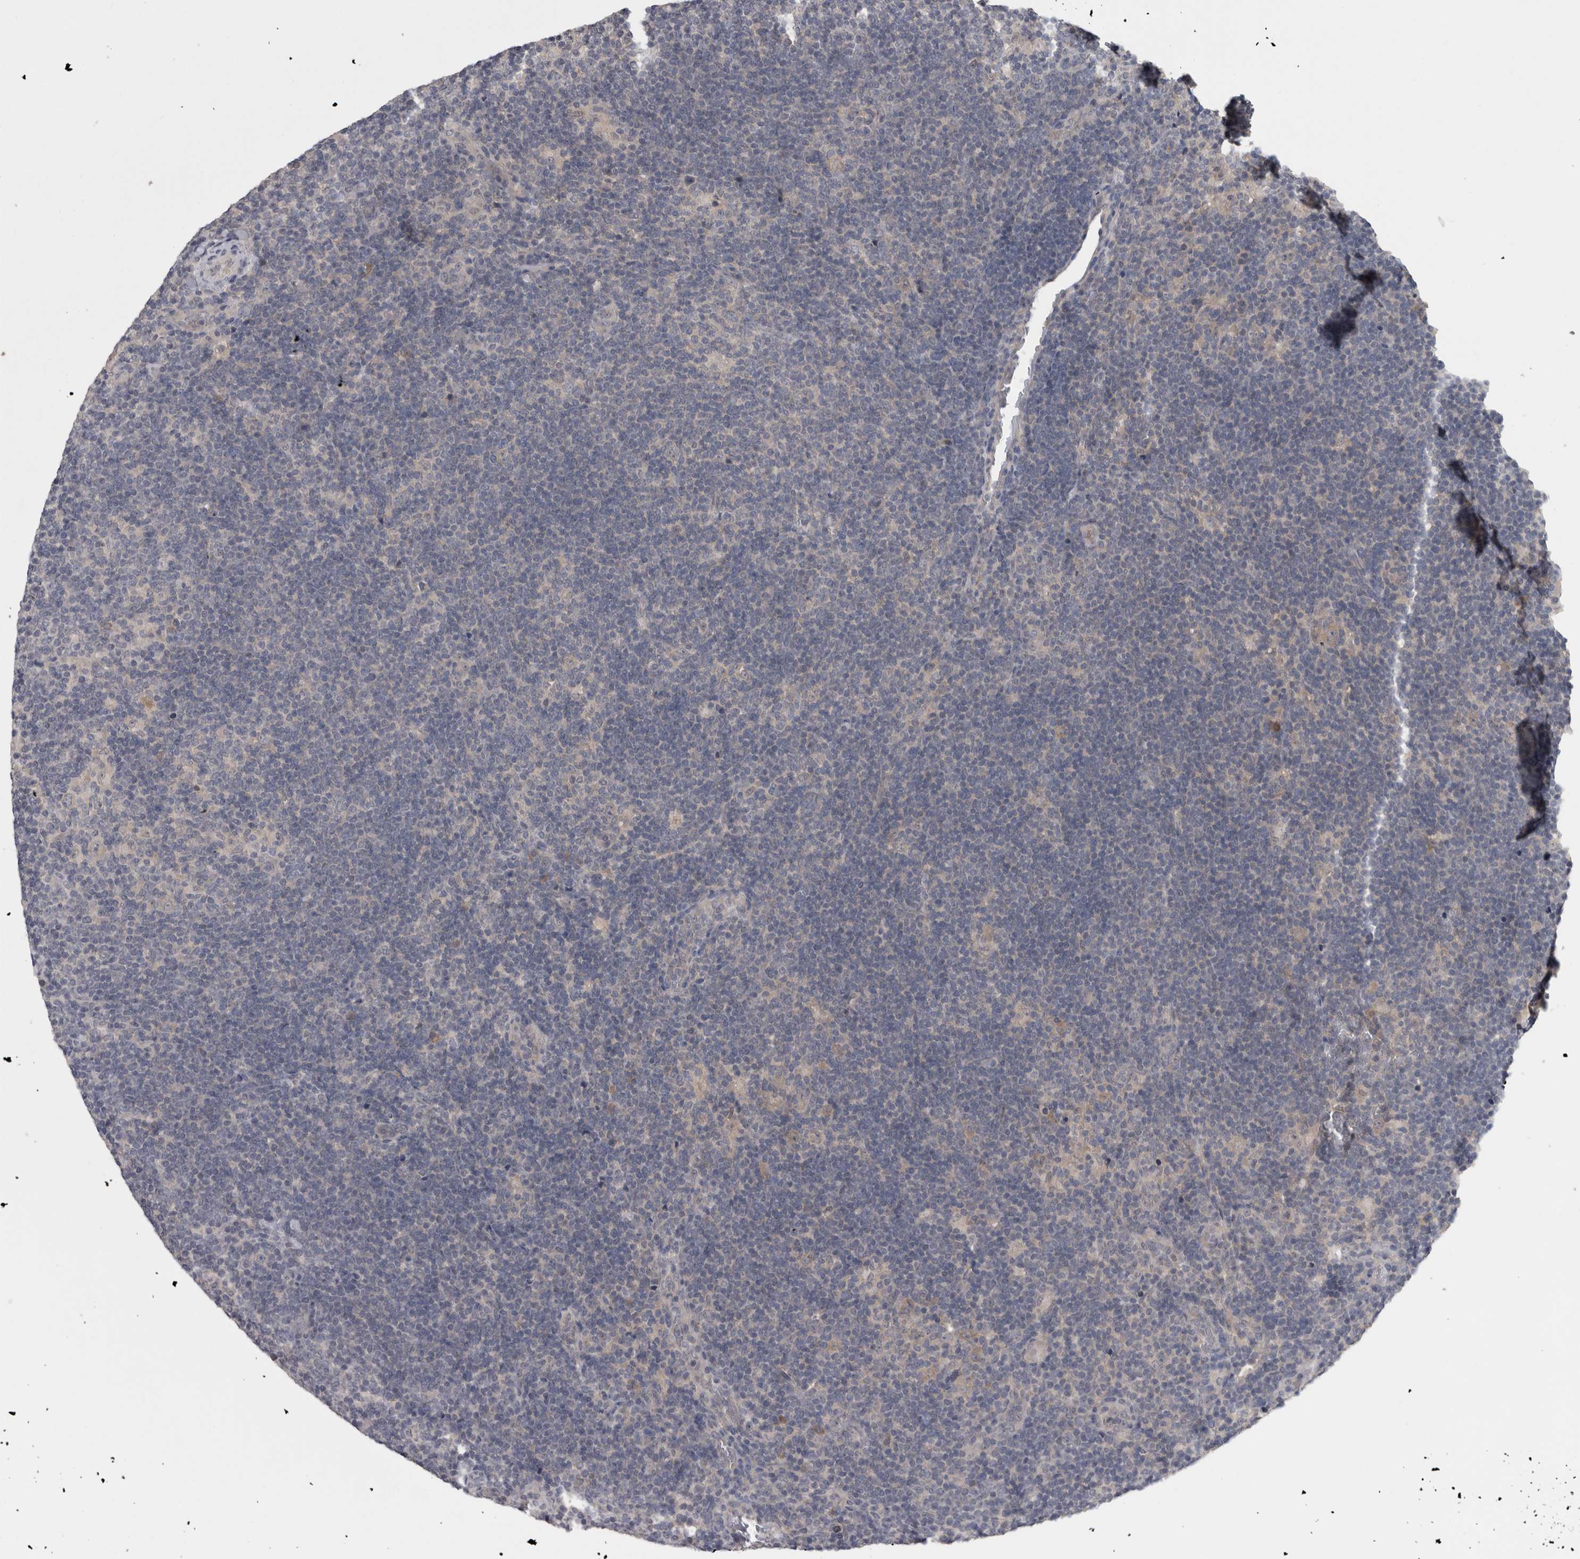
{"staining": {"intensity": "weak", "quantity": "25%-75%", "location": "cytoplasmic/membranous"}, "tissue": "lymphoma", "cell_type": "Tumor cells", "image_type": "cancer", "snomed": [{"axis": "morphology", "description": "Hodgkin's disease, NOS"}, {"axis": "topography", "description": "Lymph node"}], "caption": "Immunohistochemical staining of Hodgkin's disease demonstrates weak cytoplasmic/membranous protein staining in approximately 25%-75% of tumor cells.", "gene": "ZNF114", "patient": {"sex": "female", "age": 57}}